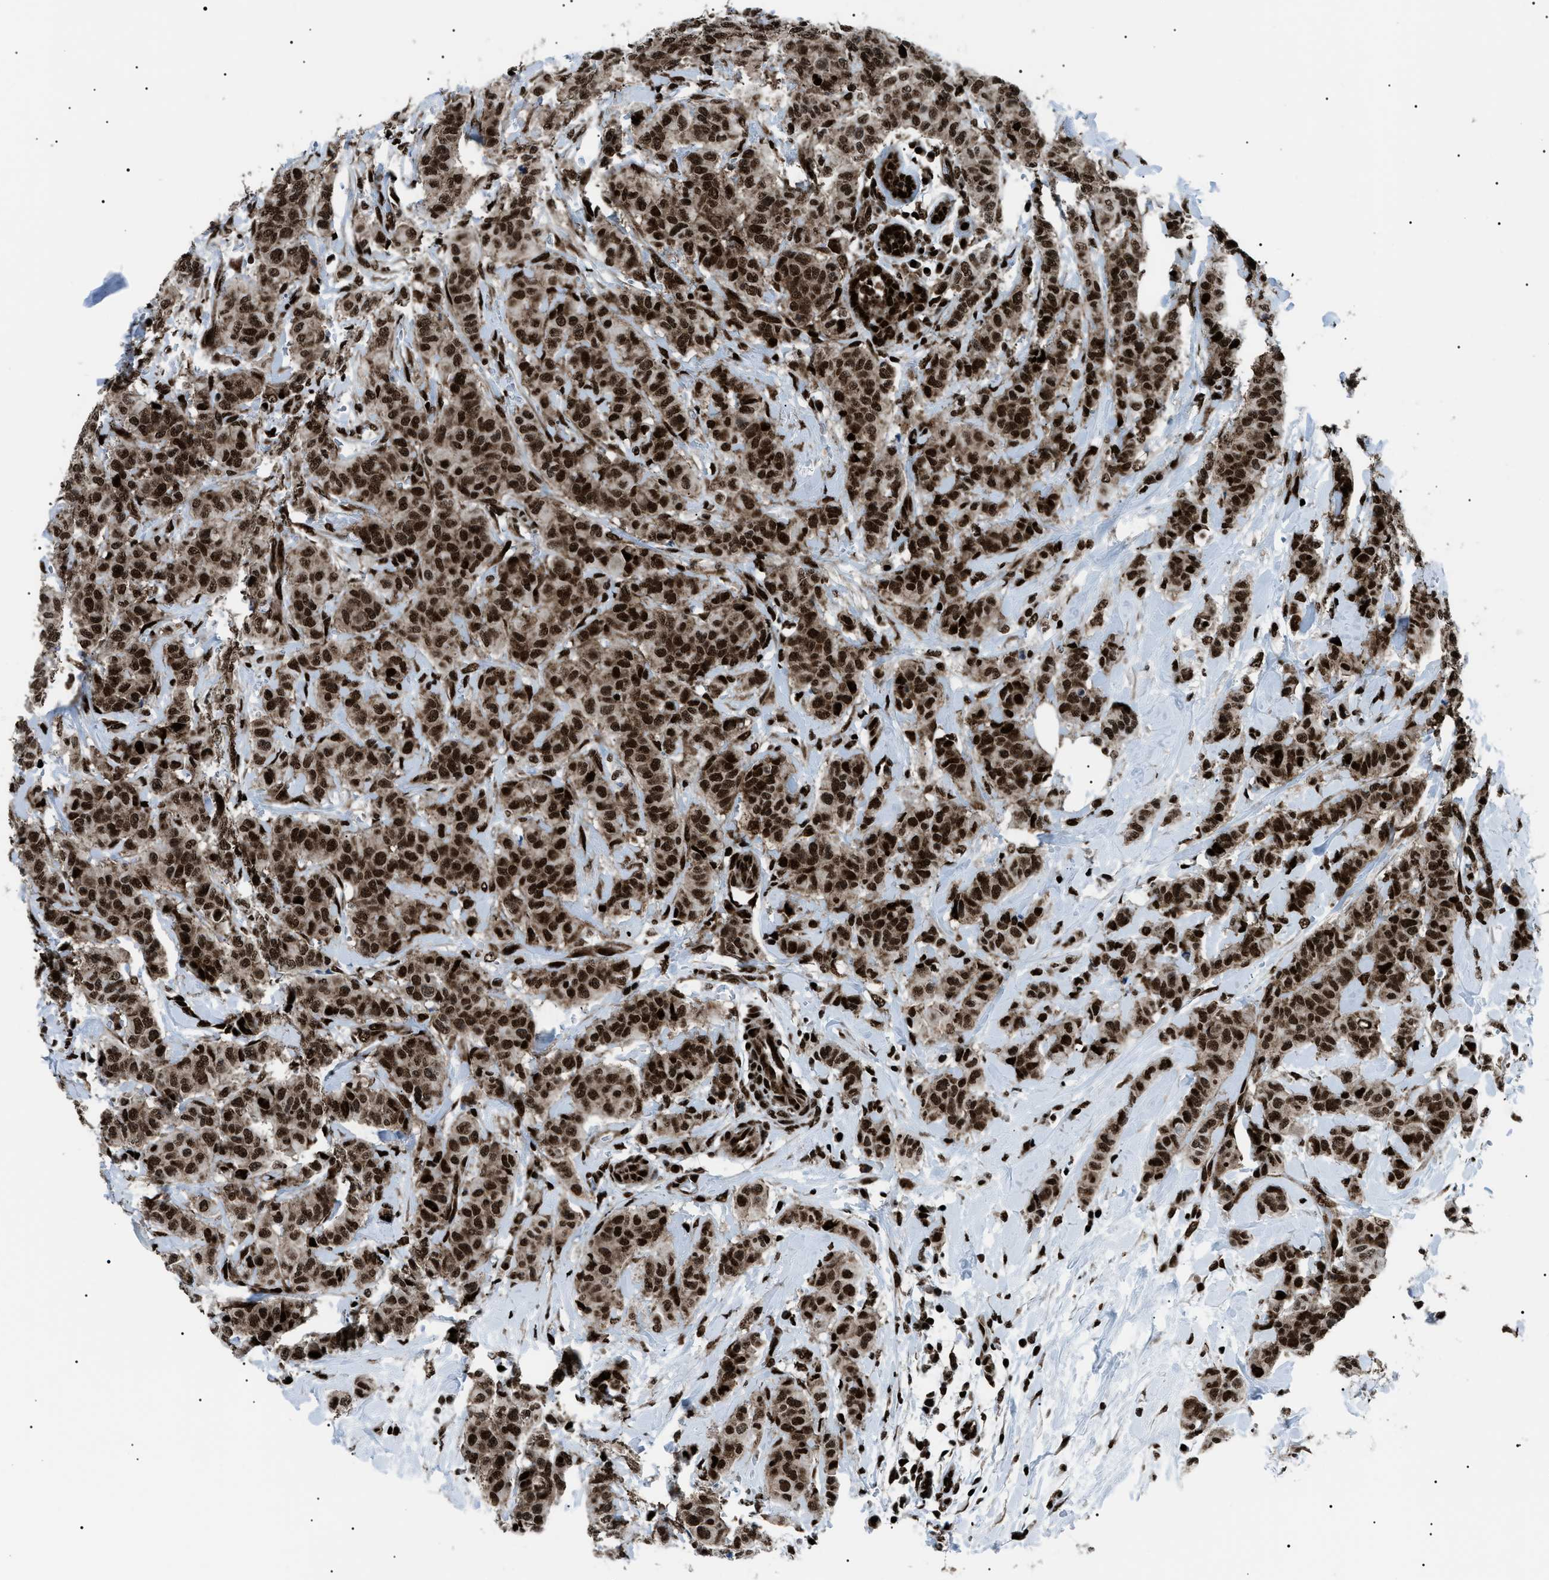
{"staining": {"intensity": "strong", "quantity": ">75%", "location": "cytoplasmic/membranous,nuclear"}, "tissue": "breast cancer", "cell_type": "Tumor cells", "image_type": "cancer", "snomed": [{"axis": "morphology", "description": "Normal tissue, NOS"}, {"axis": "morphology", "description": "Duct carcinoma"}, {"axis": "topography", "description": "Breast"}], "caption": "A brown stain highlights strong cytoplasmic/membranous and nuclear positivity of a protein in breast cancer (intraductal carcinoma) tumor cells. Using DAB (3,3'-diaminobenzidine) (brown) and hematoxylin (blue) stains, captured at high magnification using brightfield microscopy.", "gene": "HNRNPK", "patient": {"sex": "female", "age": 40}}